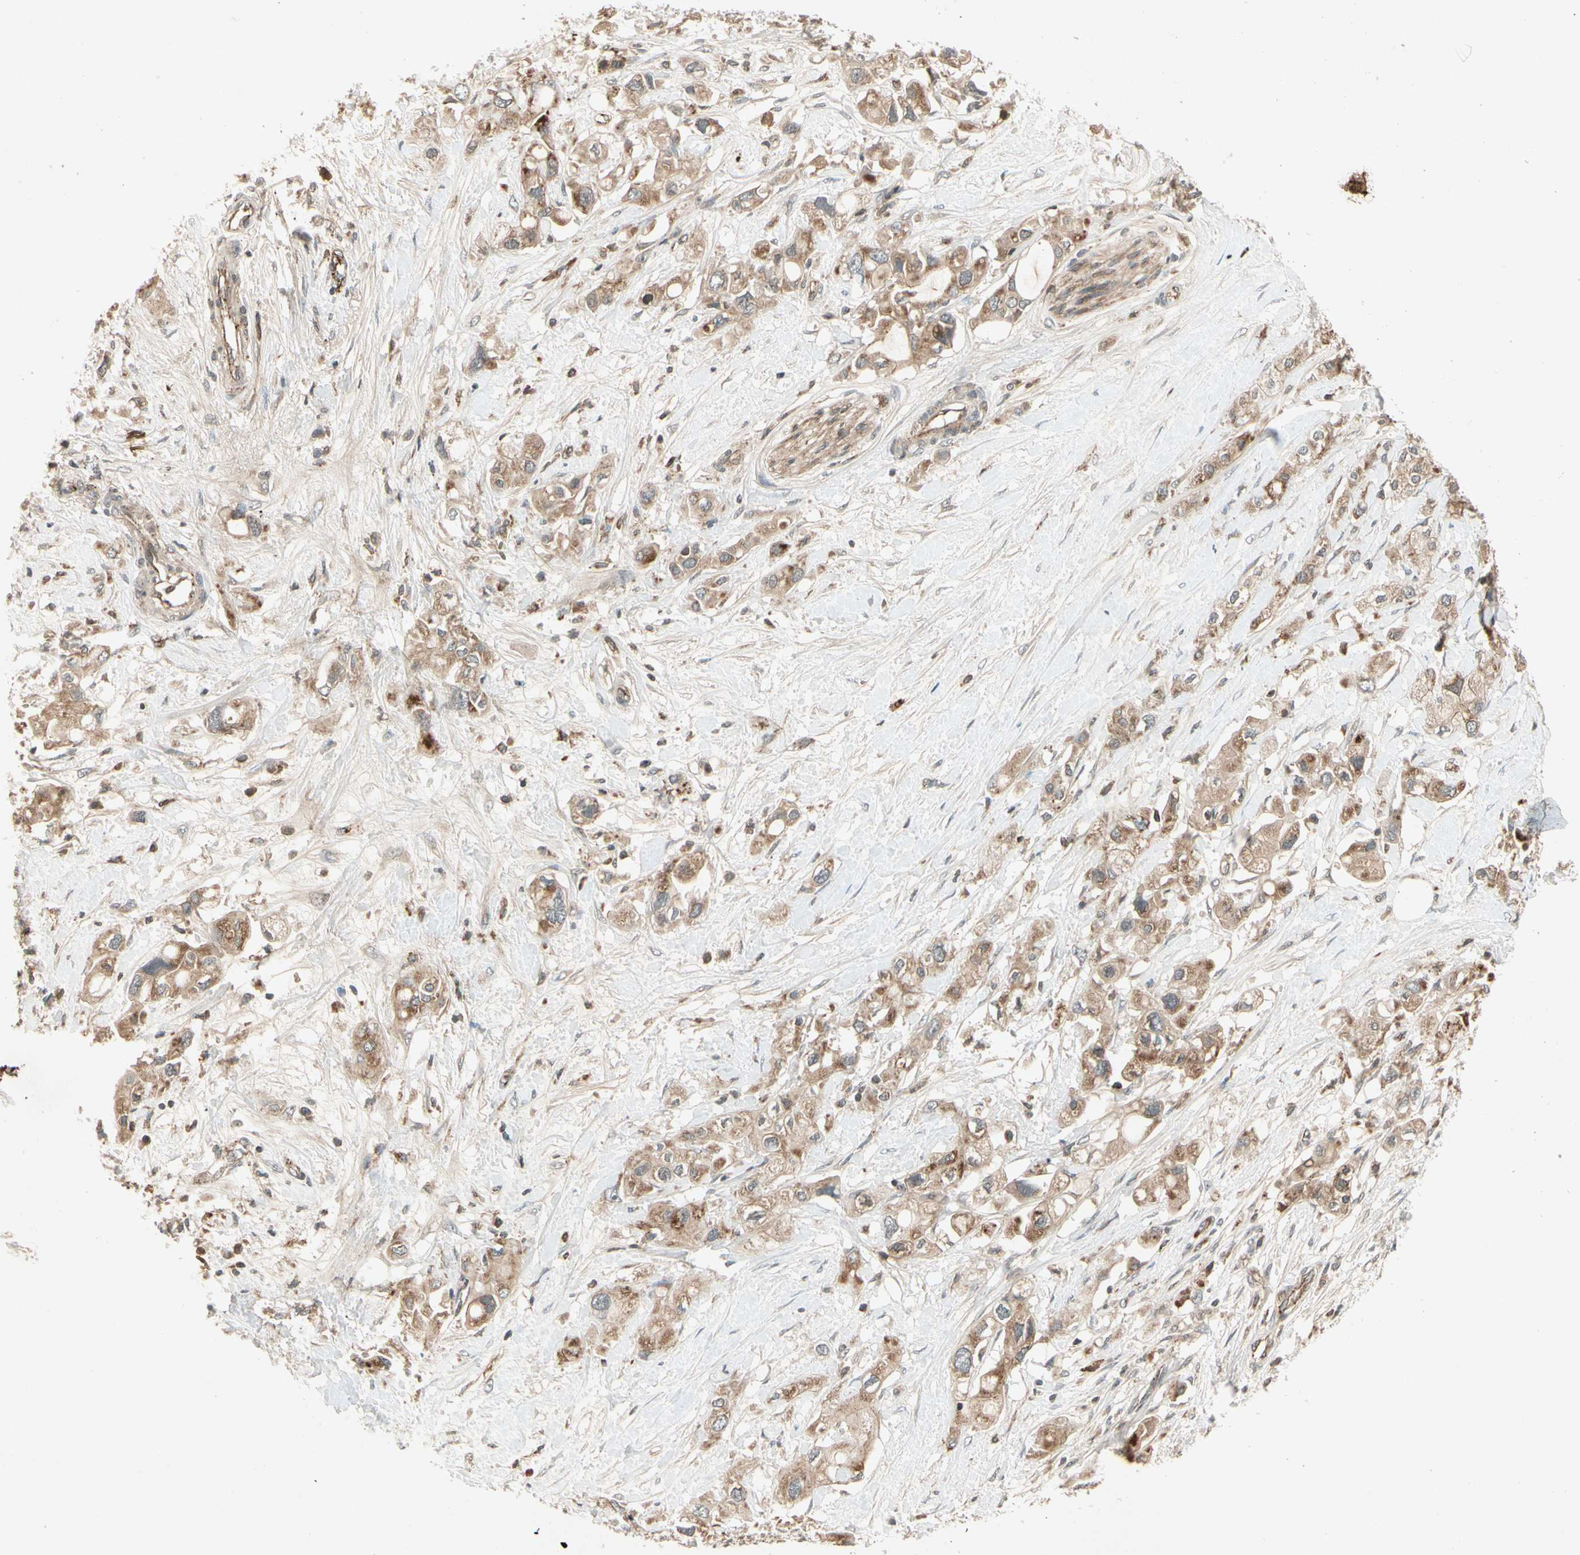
{"staining": {"intensity": "moderate", "quantity": ">75%", "location": "cytoplasmic/membranous"}, "tissue": "pancreatic cancer", "cell_type": "Tumor cells", "image_type": "cancer", "snomed": [{"axis": "morphology", "description": "Adenocarcinoma, NOS"}, {"axis": "topography", "description": "Pancreas"}], "caption": "Immunohistochemistry (IHC) staining of pancreatic adenocarcinoma, which reveals medium levels of moderate cytoplasmic/membranous staining in approximately >75% of tumor cells indicating moderate cytoplasmic/membranous protein positivity. The staining was performed using DAB (3,3'-diaminobenzidine) (brown) for protein detection and nuclei were counterstained in hematoxylin (blue).", "gene": "FLOT1", "patient": {"sex": "female", "age": 56}}